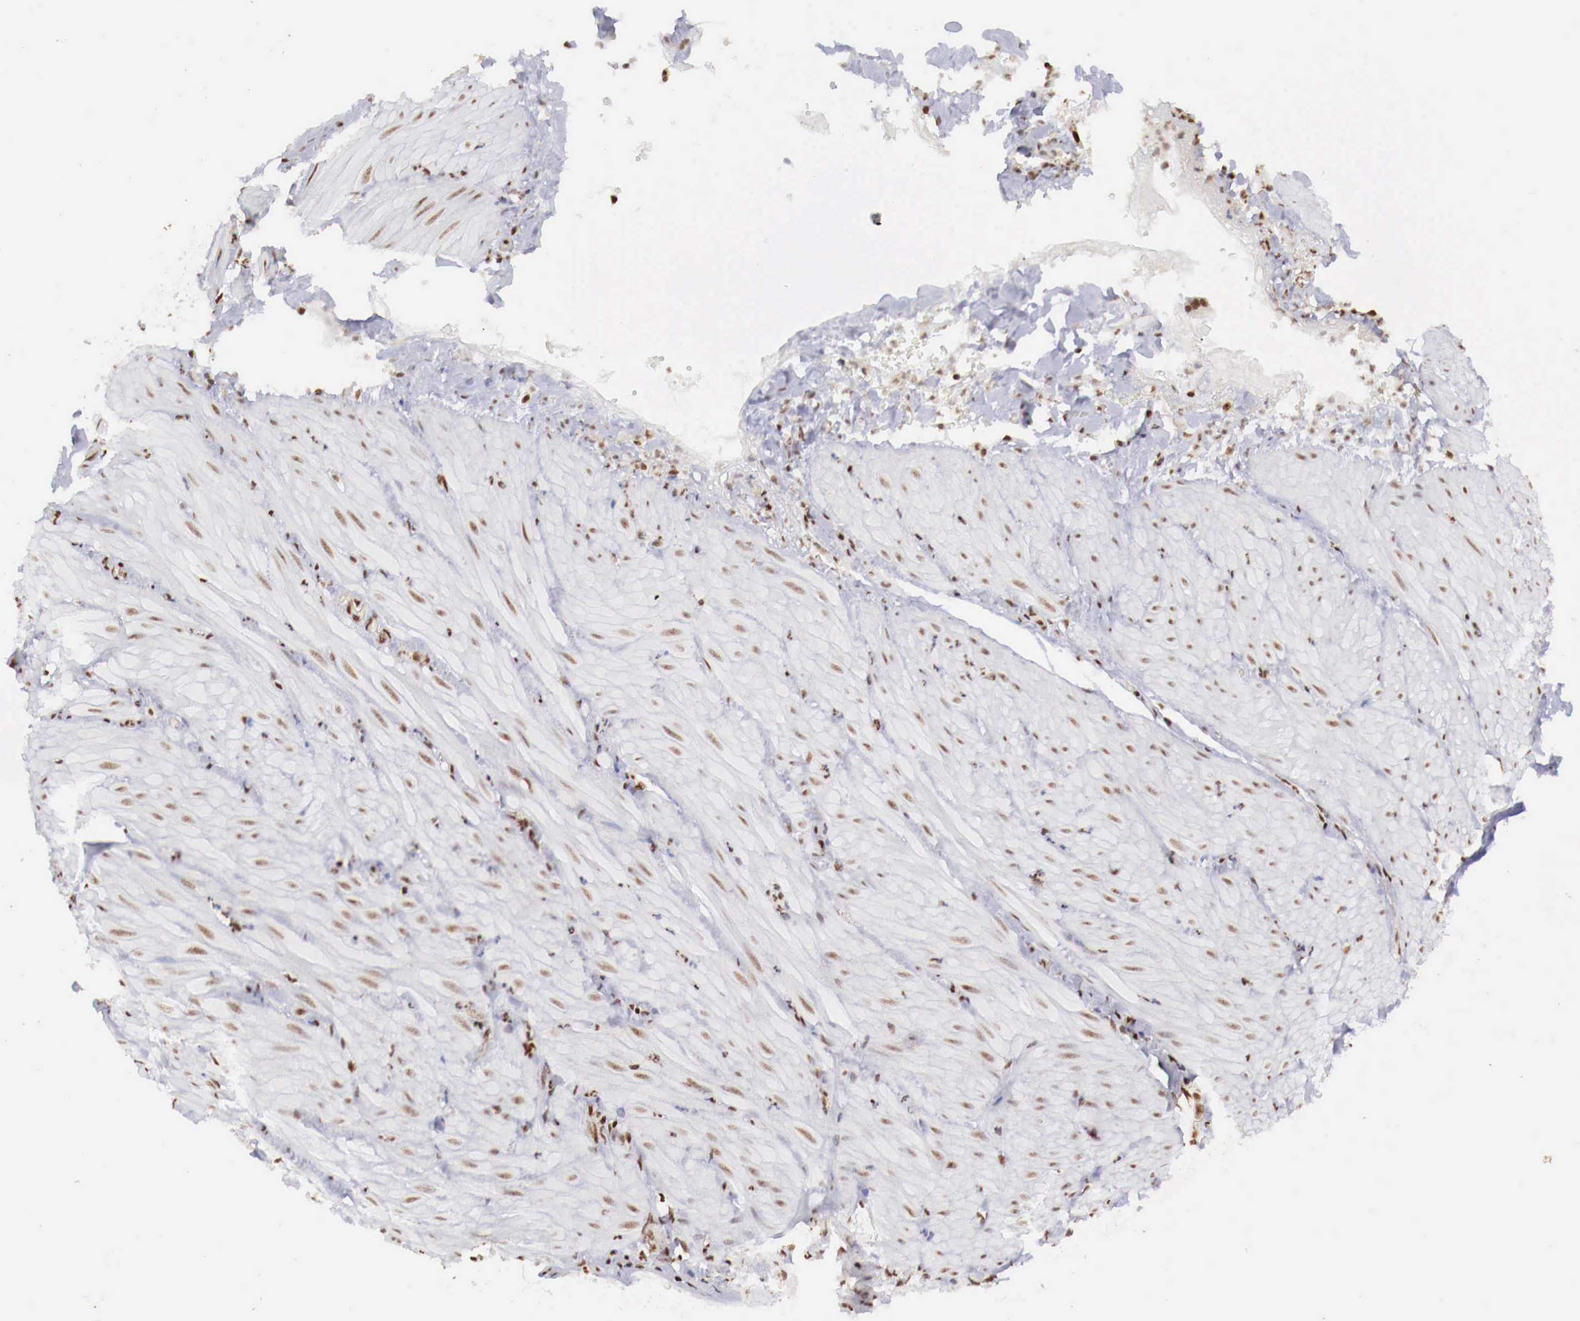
{"staining": {"intensity": "moderate", "quantity": ">75%", "location": "nuclear"}, "tissue": "smooth muscle", "cell_type": "Smooth muscle cells", "image_type": "normal", "snomed": [{"axis": "morphology", "description": "Normal tissue, NOS"}, {"axis": "topography", "description": "Duodenum"}], "caption": "Immunohistochemical staining of benign human smooth muscle reveals >75% levels of moderate nuclear protein staining in about >75% of smooth muscle cells.", "gene": "MAX", "patient": {"sex": "male", "age": 63}}